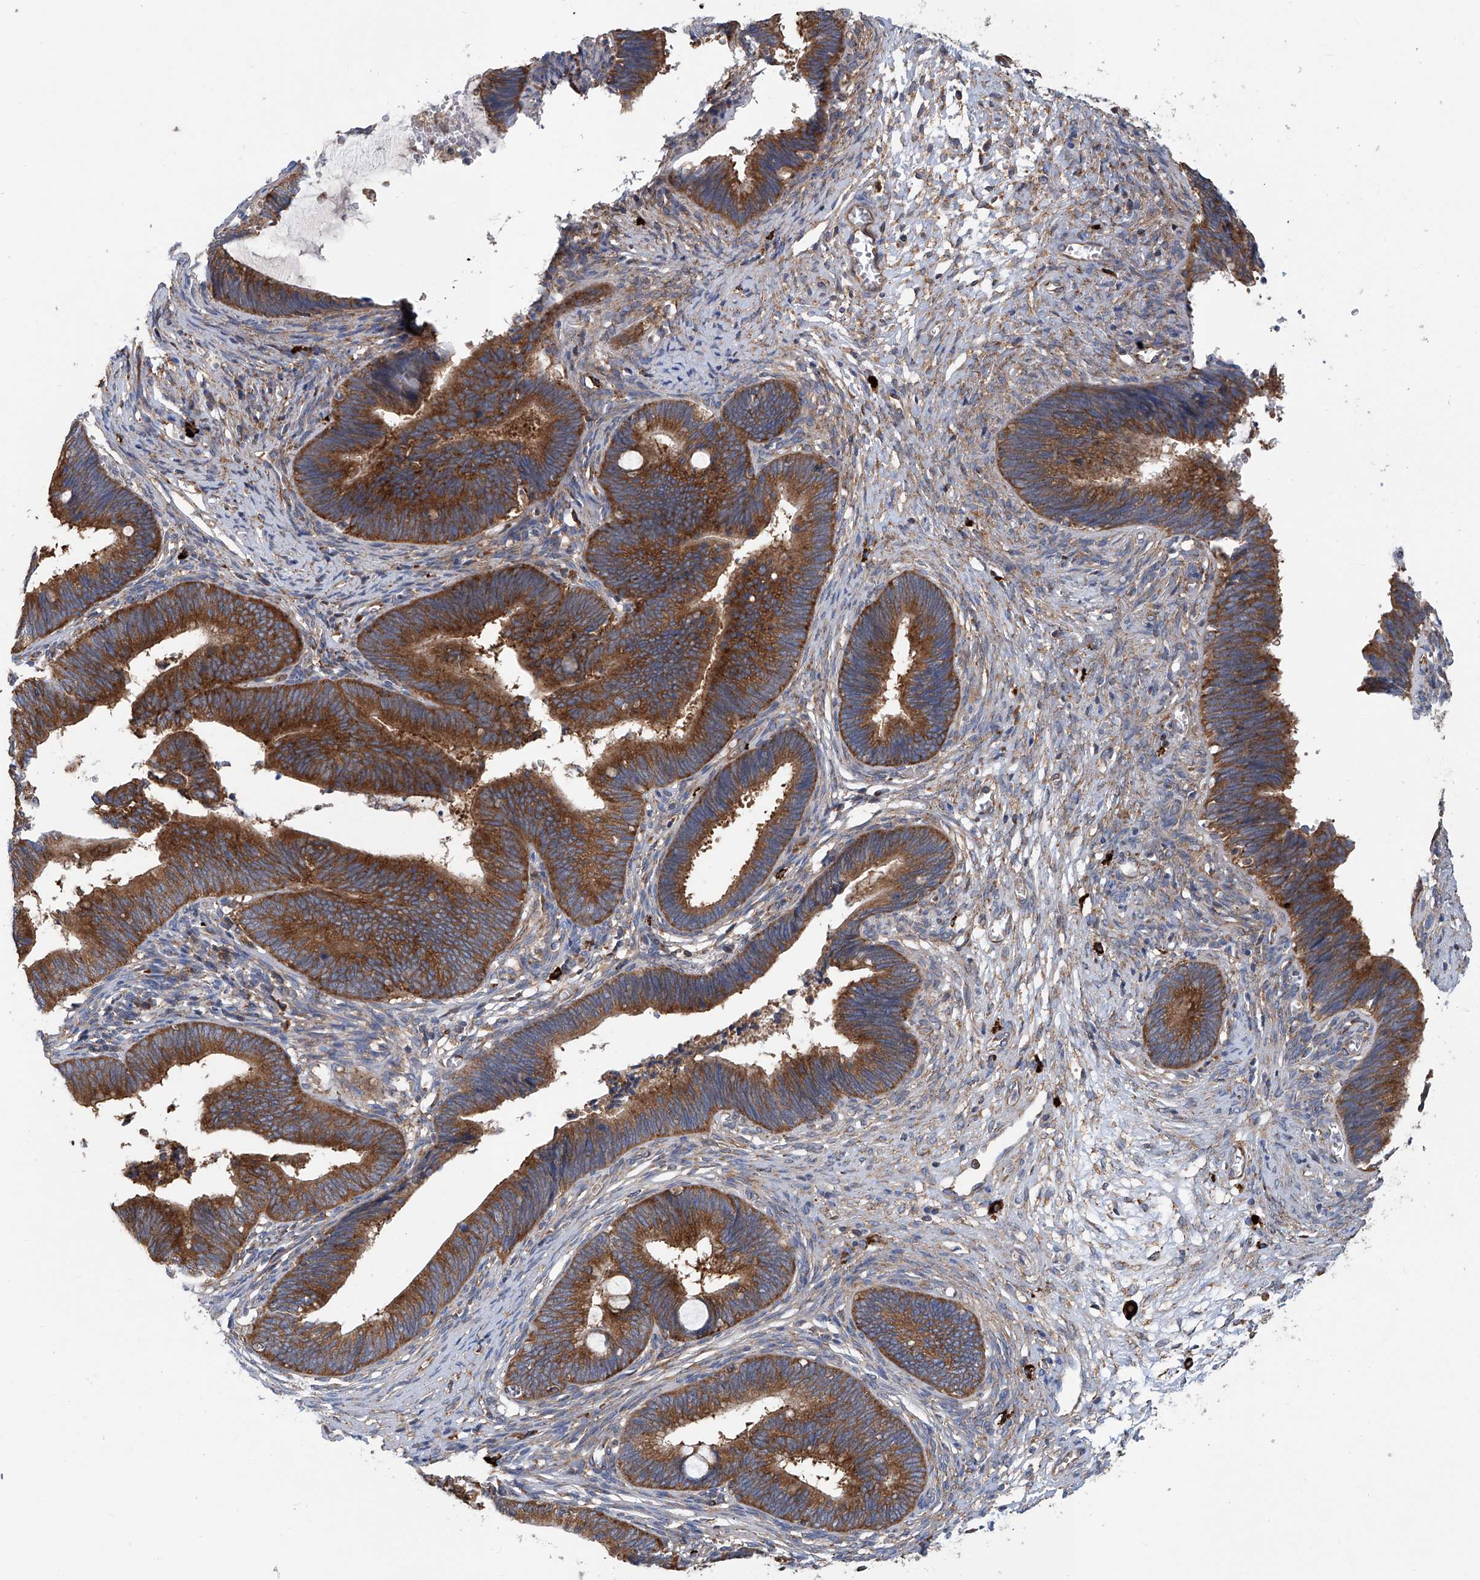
{"staining": {"intensity": "strong", "quantity": ">75%", "location": "cytoplasmic/membranous"}, "tissue": "cervical cancer", "cell_type": "Tumor cells", "image_type": "cancer", "snomed": [{"axis": "morphology", "description": "Adenocarcinoma, NOS"}, {"axis": "topography", "description": "Cervix"}], "caption": "There is high levels of strong cytoplasmic/membranous expression in tumor cells of adenocarcinoma (cervical), as demonstrated by immunohistochemical staining (brown color).", "gene": "SENP2", "patient": {"sex": "female", "age": 44}}